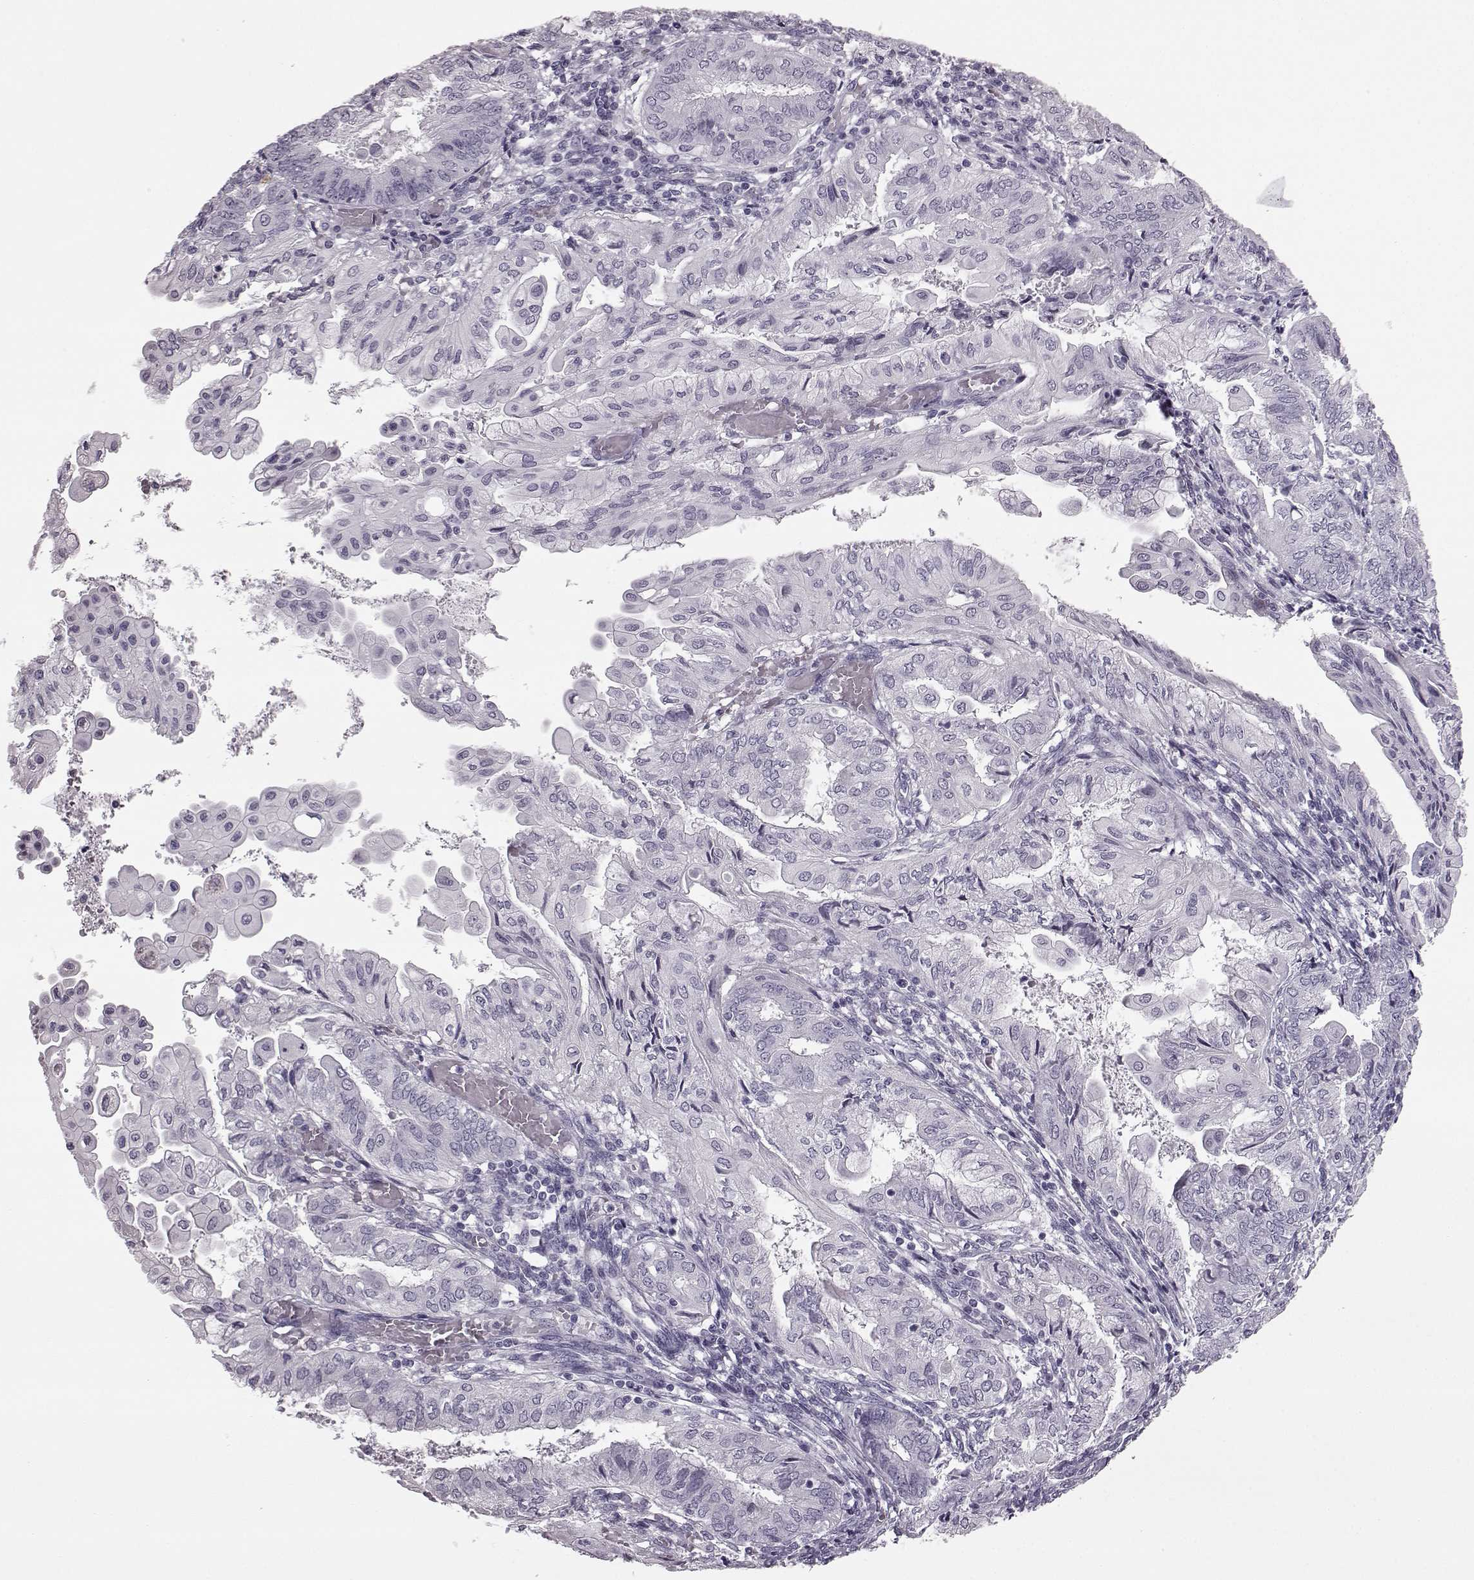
{"staining": {"intensity": "negative", "quantity": "none", "location": "none"}, "tissue": "endometrial cancer", "cell_type": "Tumor cells", "image_type": "cancer", "snomed": [{"axis": "morphology", "description": "Adenocarcinoma, NOS"}, {"axis": "topography", "description": "Endometrium"}], "caption": "High magnification brightfield microscopy of endometrial cancer stained with DAB (brown) and counterstained with hematoxylin (blue): tumor cells show no significant positivity.", "gene": "PRPH2", "patient": {"sex": "female", "age": 68}}